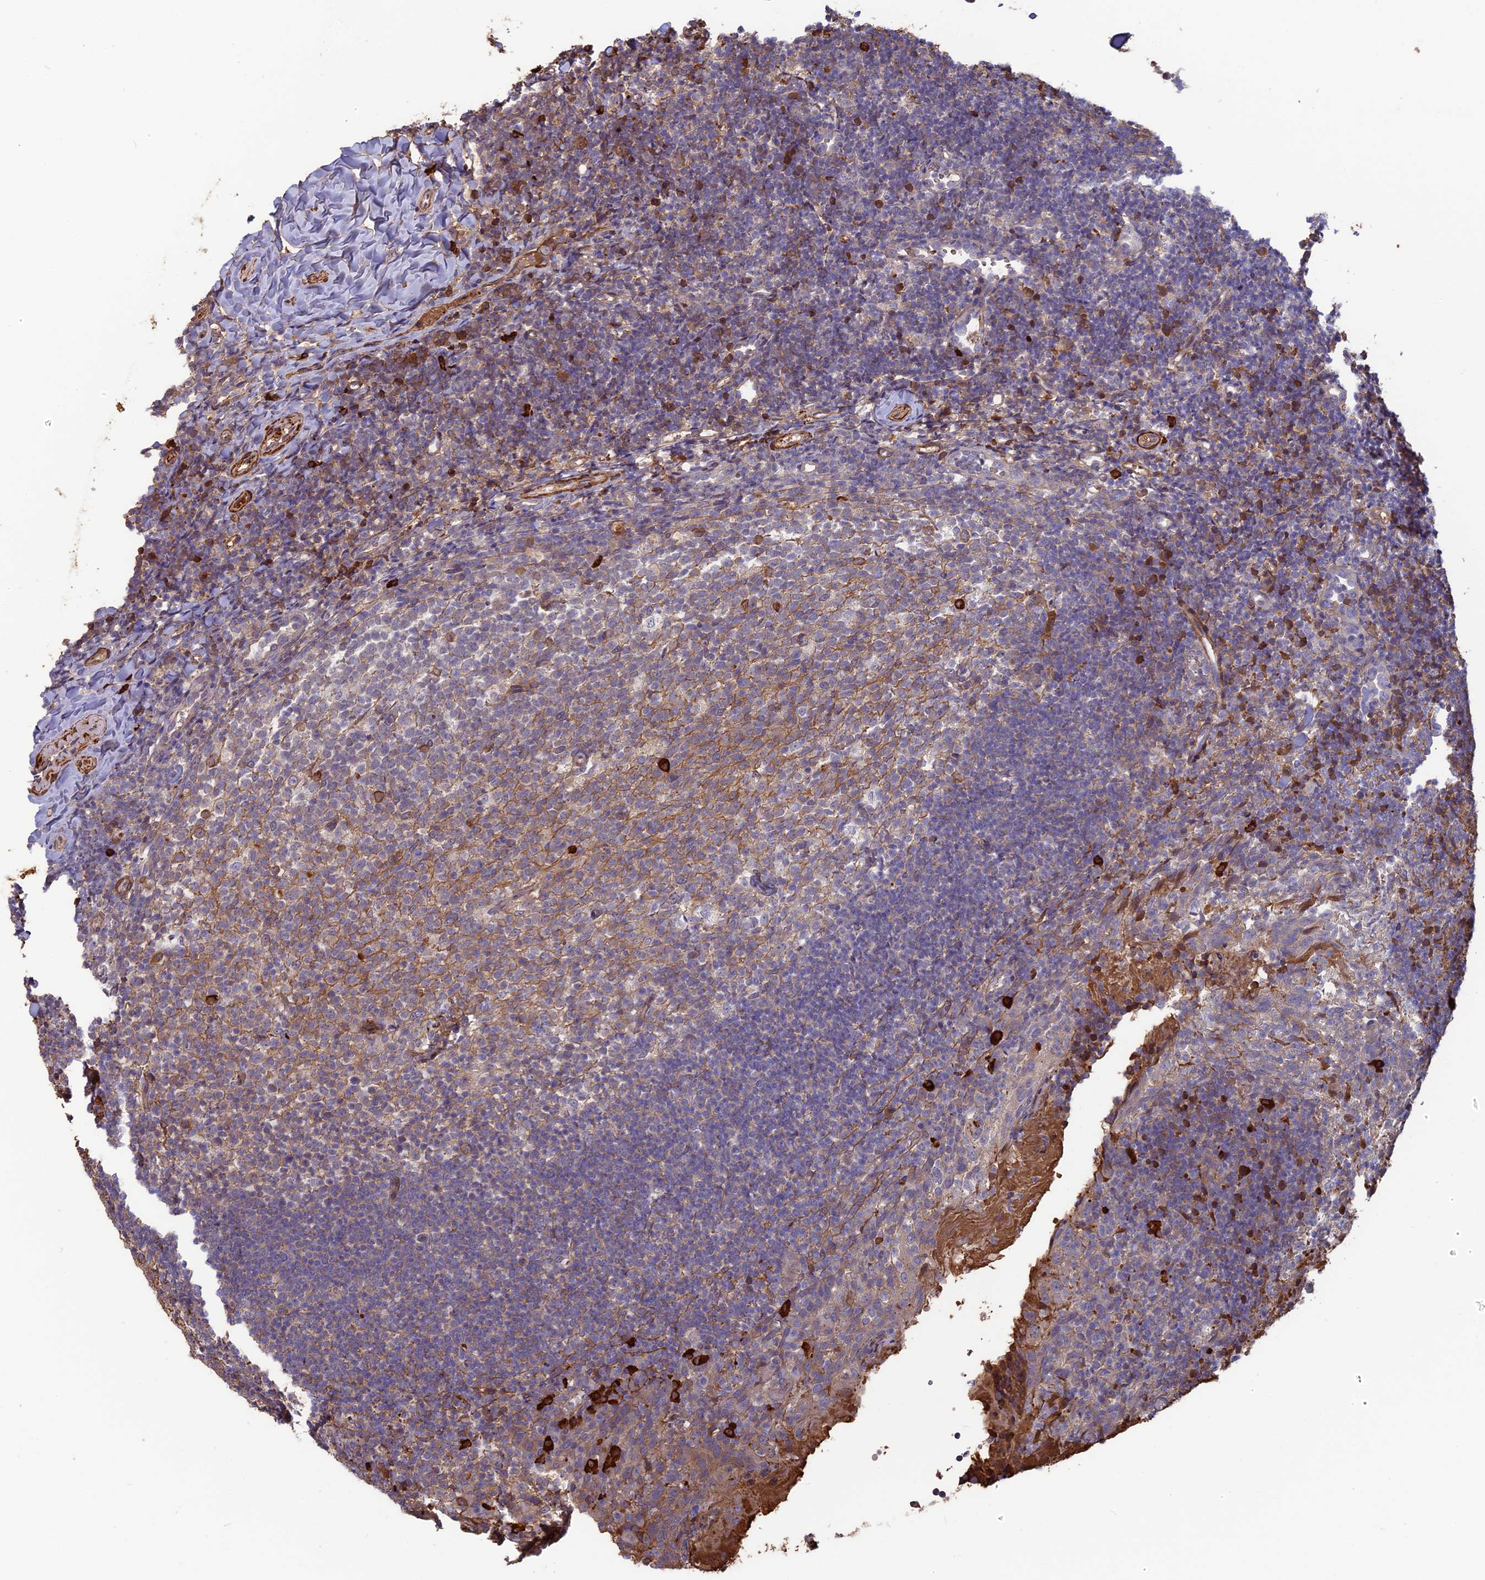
{"staining": {"intensity": "strong", "quantity": "<25%", "location": "cytoplasmic/membranous"}, "tissue": "tonsil", "cell_type": "Germinal center cells", "image_type": "normal", "snomed": [{"axis": "morphology", "description": "Normal tissue, NOS"}, {"axis": "topography", "description": "Tonsil"}], "caption": "IHC (DAB) staining of unremarkable human tonsil reveals strong cytoplasmic/membranous protein expression in approximately <25% of germinal center cells.", "gene": "ERMAP", "patient": {"sex": "female", "age": 10}}